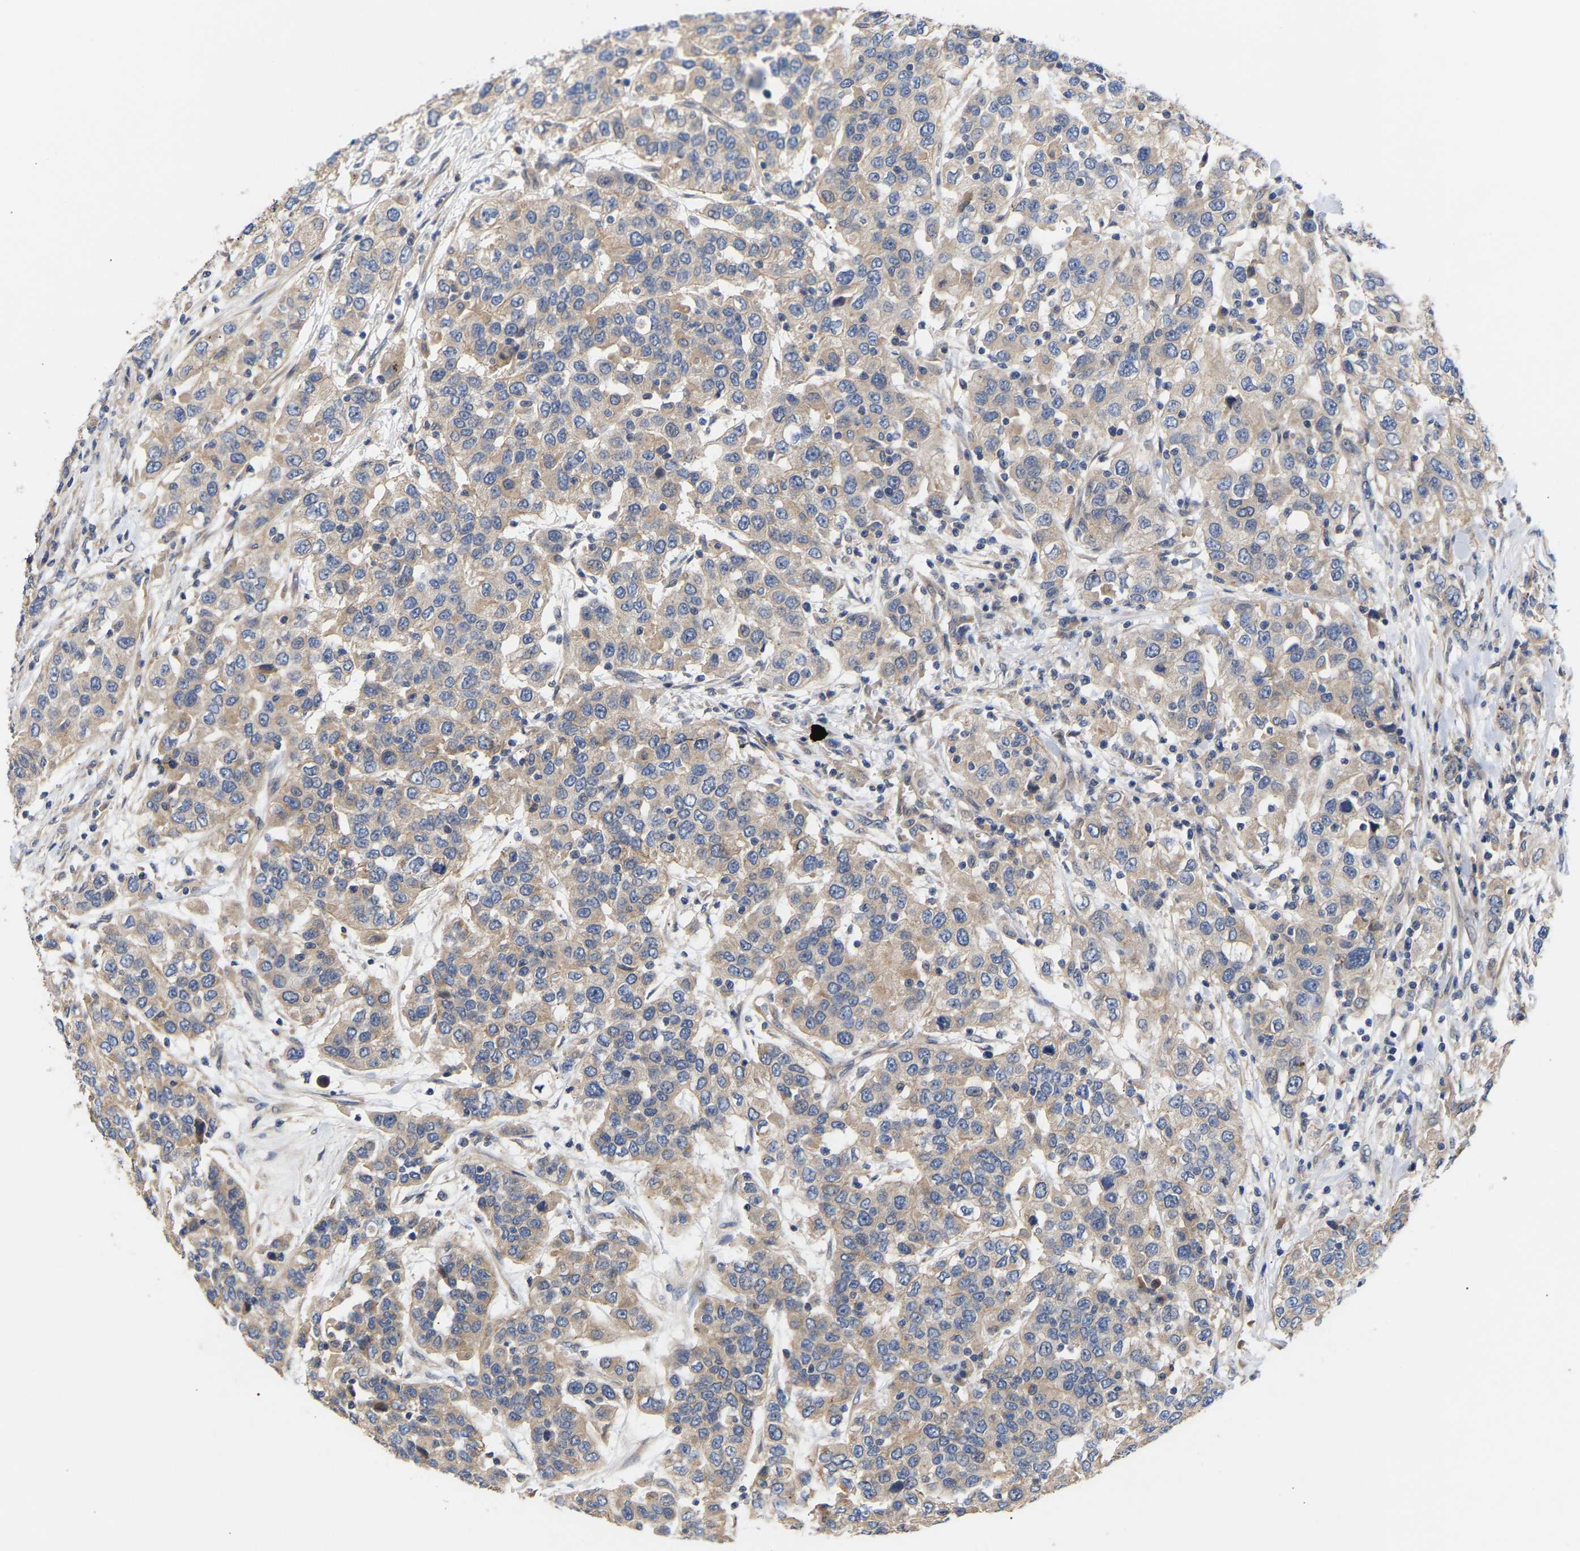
{"staining": {"intensity": "weak", "quantity": ">75%", "location": "cytoplasmic/membranous"}, "tissue": "urothelial cancer", "cell_type": "Tumor cells", "image_type": "cancer", "snomed": [{"axis": "morphology", "description": "Urothelial carcinoma, High grade"}, {"axis": "topography", "description": "Urinary bladder"}], "caption": "This is an image of immunohistochemistry staining of urothelial carcinoma (high-grade), which shows weak staining in the cytoplasmic/membranous of tumor cells.", "gene": "KASH5", "patient": {"sex": "female", "age": 80}}